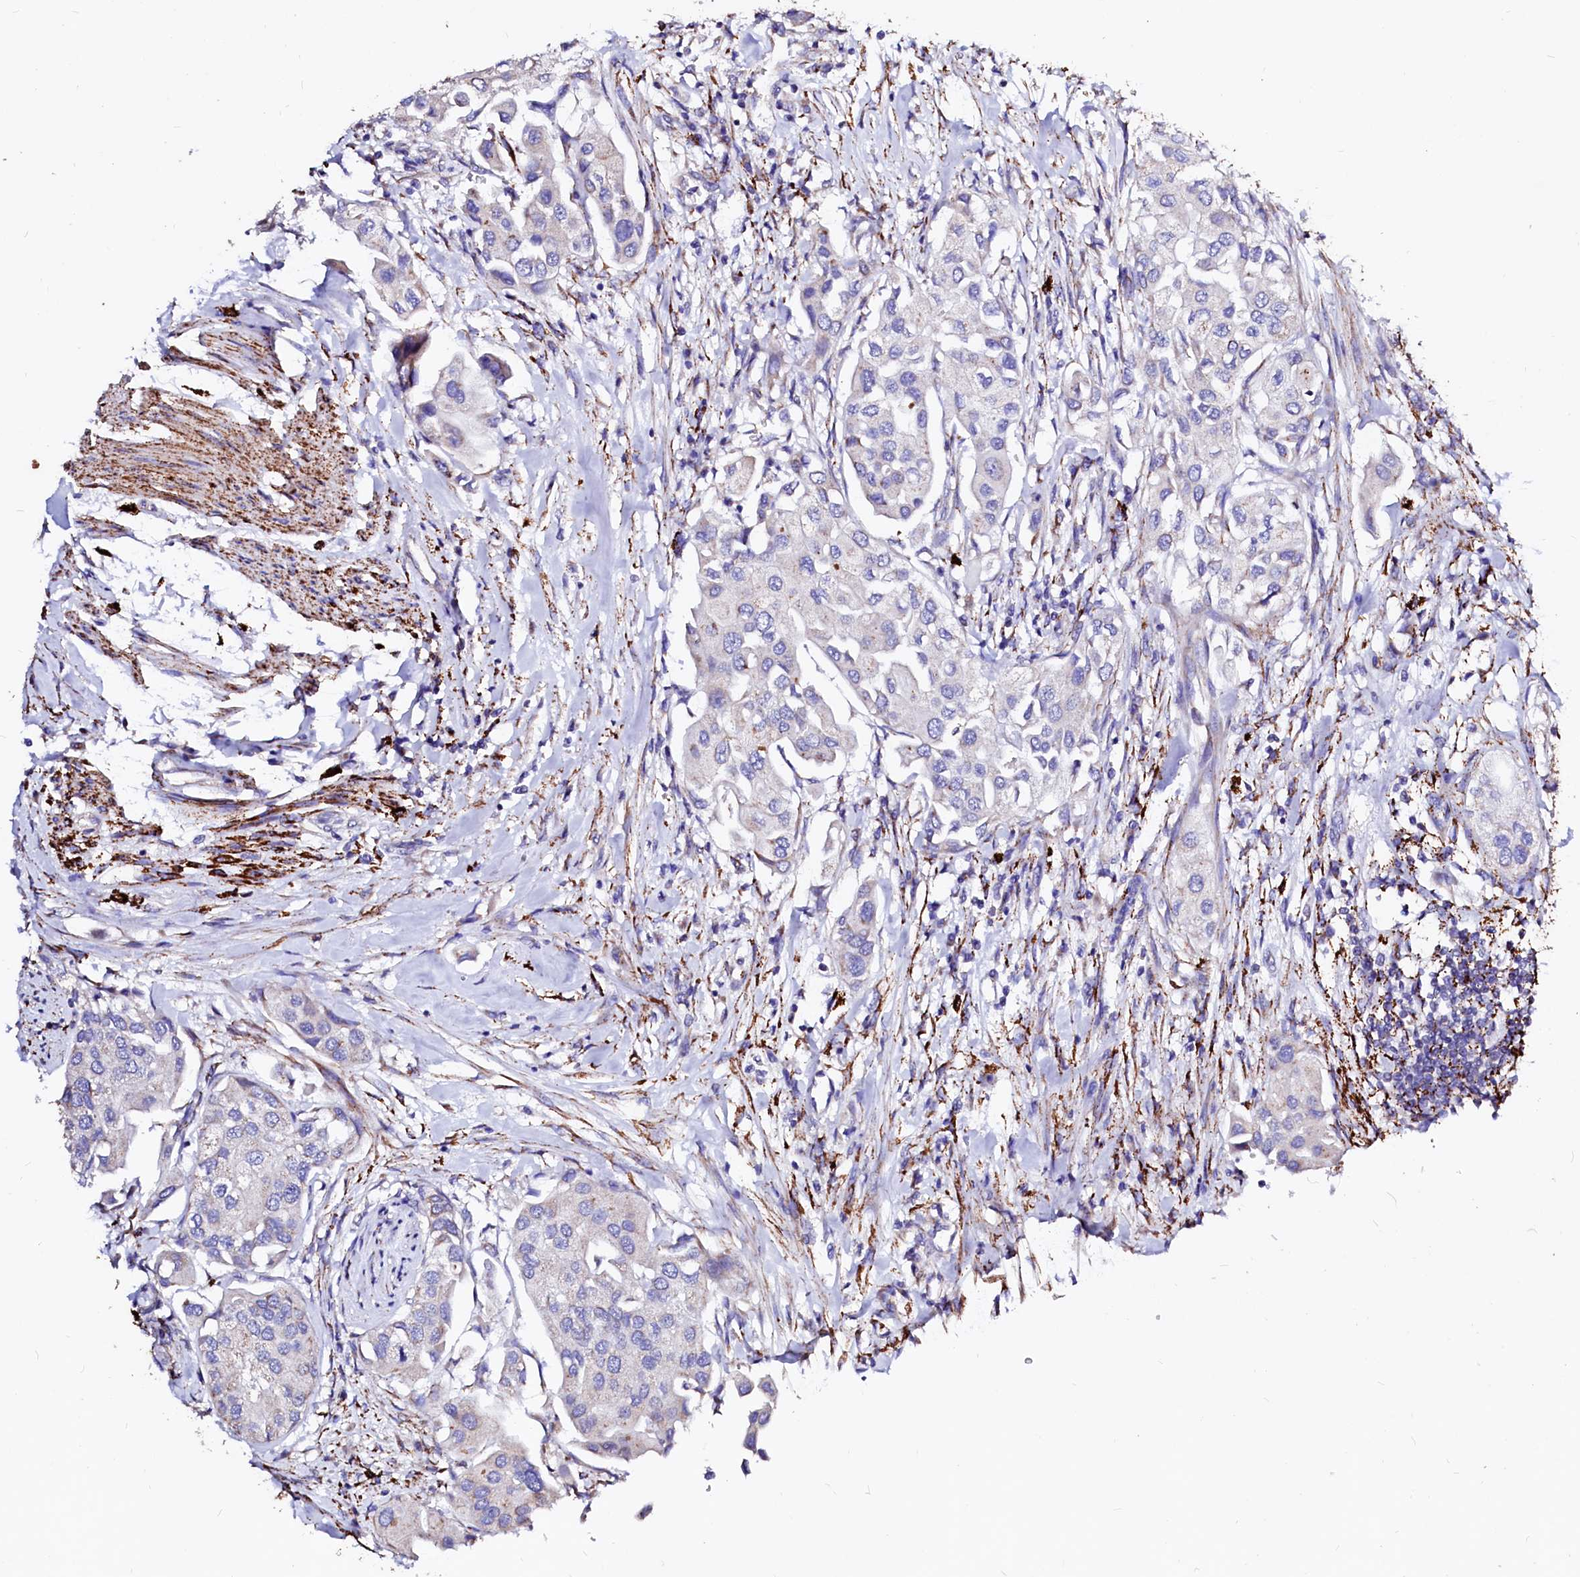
{"staining": {"intensity": "negative", "quantity": "none", "location": "none"}, "tissue": "urothelial cancer", "cell_type": "Tumor cells", "image_type": "cancer", "snomed": [{"axis": "morphology", "description": "Urothelial carcinoma, High grade"}, {"axis": "topography", "description": "Urinary bladder"}], "caption": "The immunohistochemistry (IHC) photomicrograph has no significant positivity in tumor cells of urothelial cancer tissue.", "gene": "MAOB", "patient": {"sex": "male", "age": 64}}